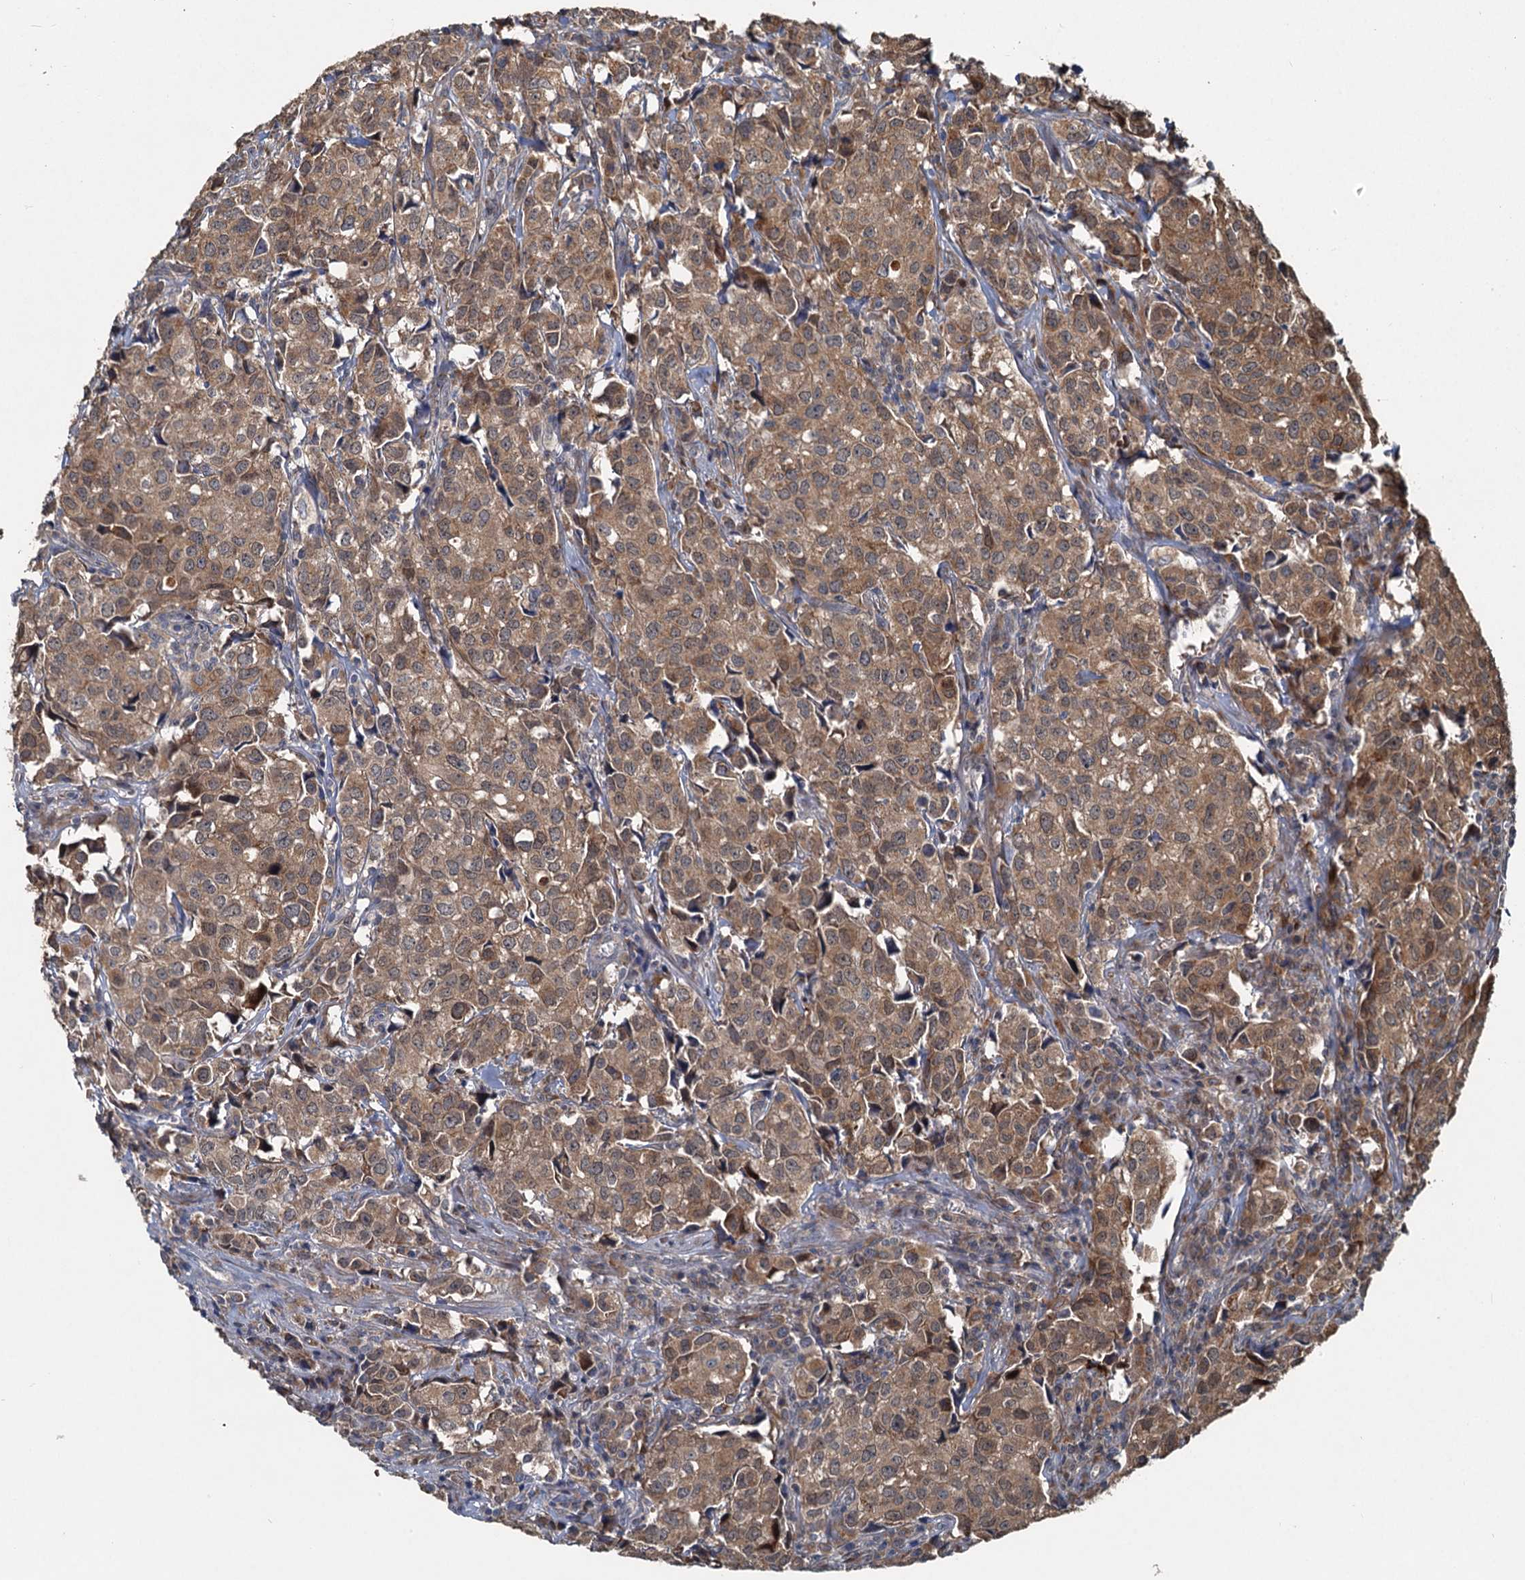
{"staining": {"intensity": "moderate", "quantity": ">75%", "location": "cytoplasmic/membranous"}, "tissue": "urothelial cancer", "cell_type": "Tumor cells", "image_type": "cancer", "snomed": [{"axis": "morphology", "description": "Urothelial carcinoma, High grade"}, {"axis": "topography", "description": "Urinary bladder"}], "caption": "Urothelial carcinoma (high-grade) was stained to show a protein in brown. There is medium levels of moderate cytoplasmic/membranous positivity in approximately >75% of tumor cells.", "gene": "OTUB1", "patient": {"sex": "female", "age": 75}}